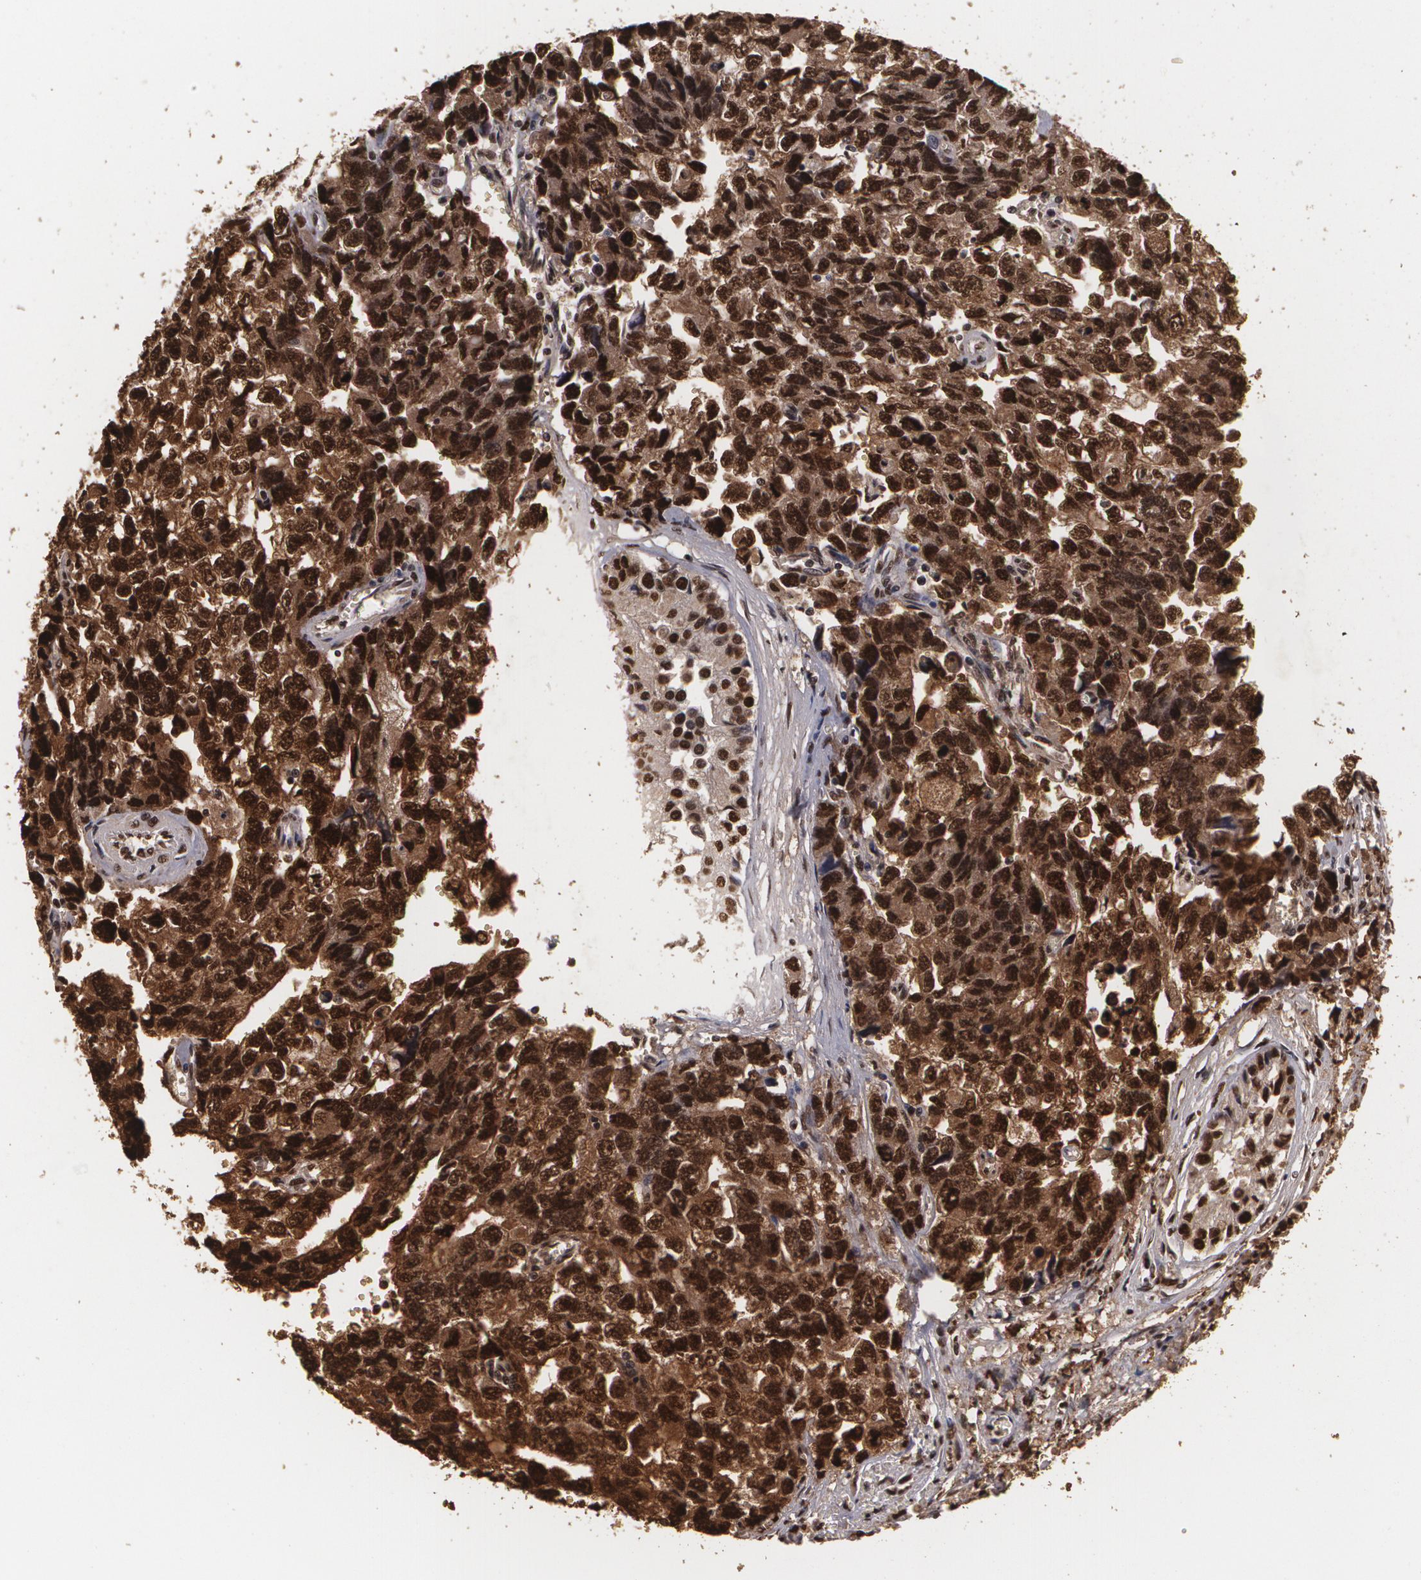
{"staining": {"intensity": "strong", "quantity": ">75%", "location": "cytoplasmic/membranous,nuclear"}, "tissue": "testis cancer", "cell_type": "Tumor cells", "image_type": "cancer", "snomed": [{"axis": "morphology", "description": "Carcinoma, Embryonal, NOS"}, {"axis": "topography", "description": "Testis"}], "caption": "Brown immunohistochemical staining in human testis cancer demonstrates strong cytoplasmic/membranous and nuclear positivity in about >75% of tumor cells.", "gene": "RCOR1", "patient": {"sex": "male", "age": 31}}